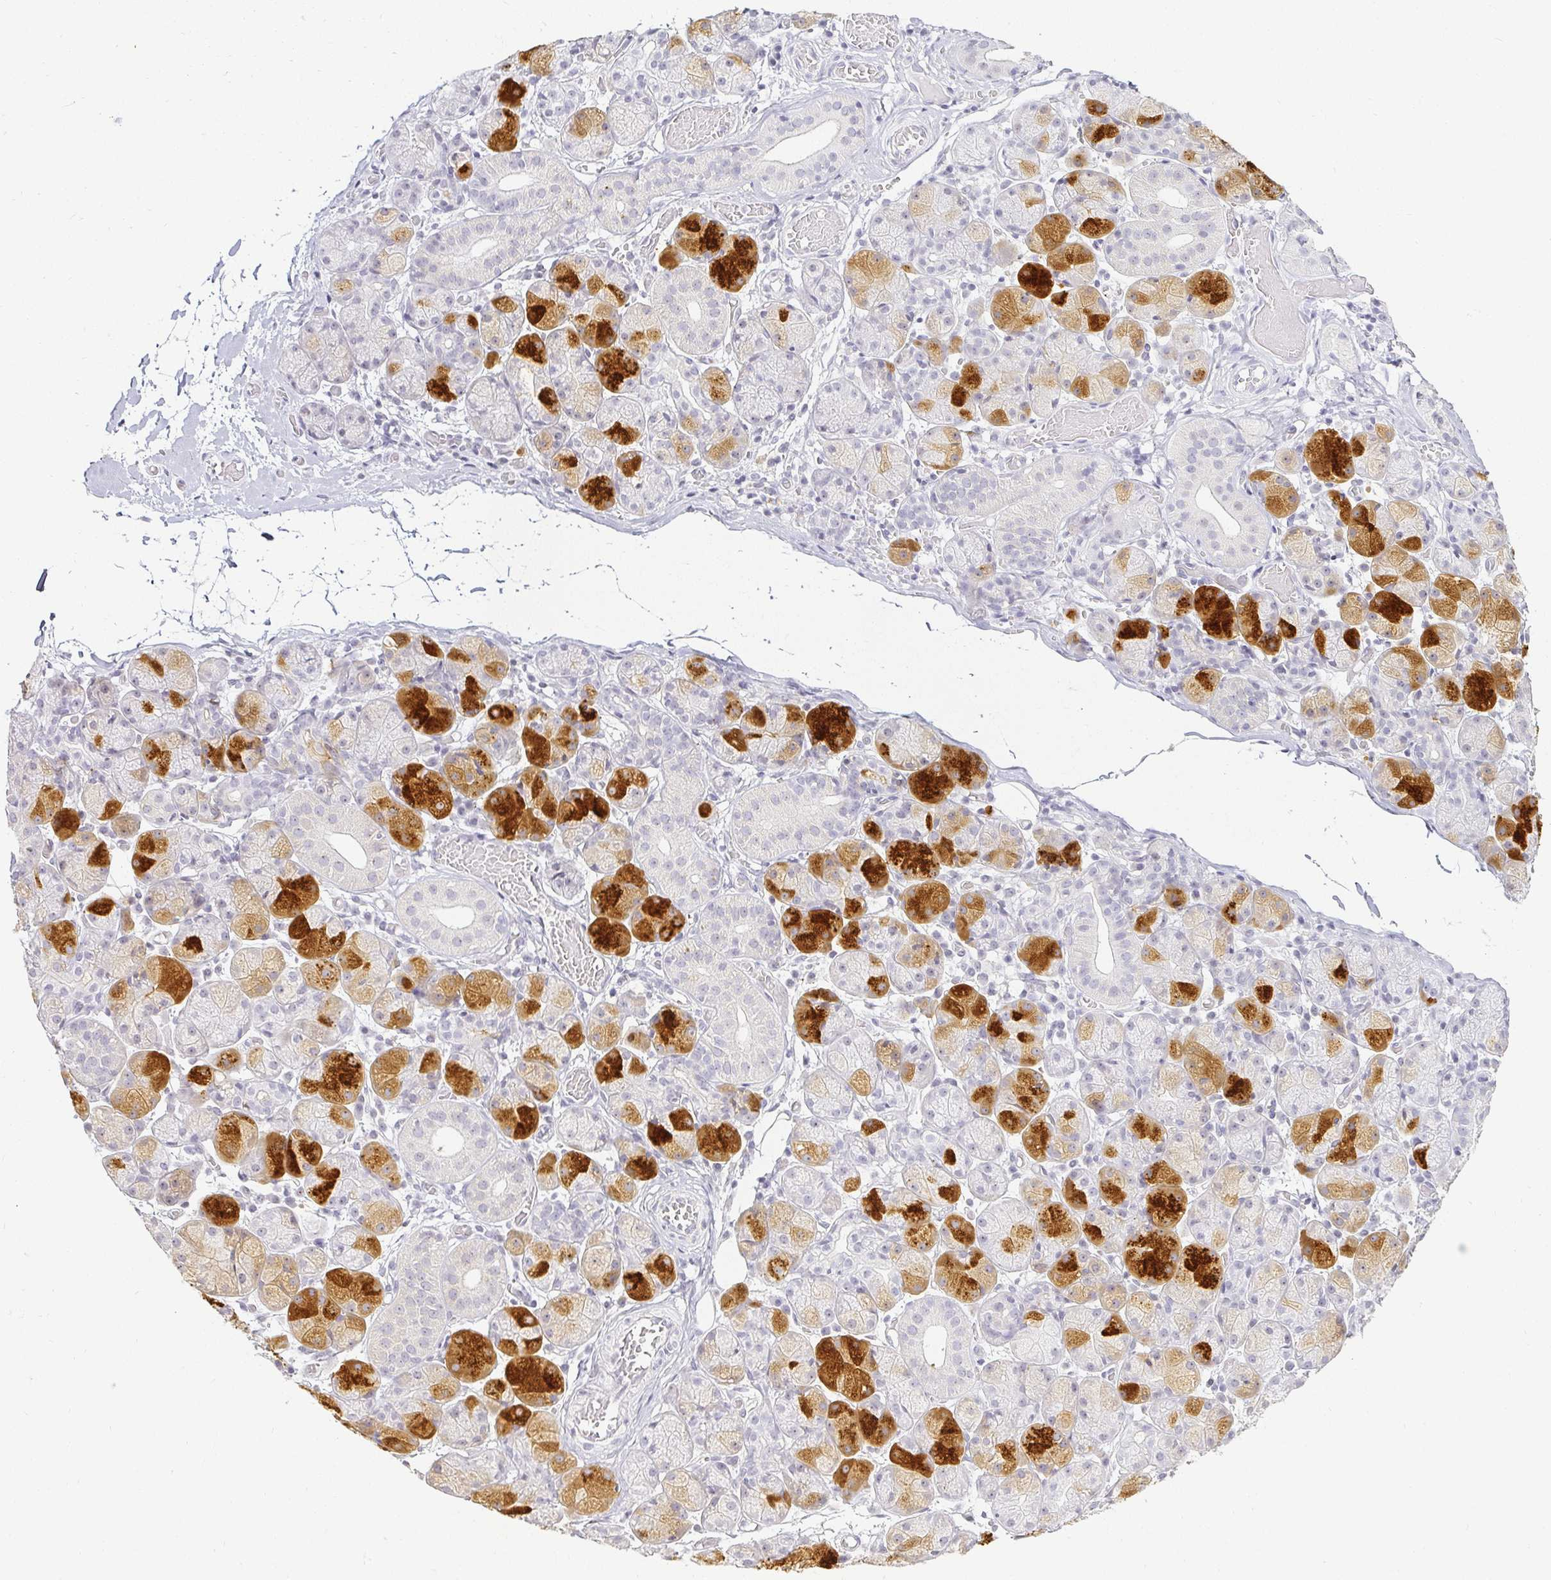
{"staining": {"intensity": "strong", "quantity": "25%-75%", "location": "cytoplasmic/membranous"}, "tissue": "salivary gland", "cell_type": "Glandular cells", "image_type": "normal", "snomed": [{"axis": "morphology", "description": "Normal tissue, NOS"}, {"axis": "topography", "description": "Salivary gland"}], "caption": "This photomicrograph demonstrates benign salivary gland stained with IHC to label a protein in brown. The cytoplasmic/membranous of glandular cells show strong positivity for the protein. Nuclei are counter-stained blue.", "gene": "ACAN", "patient": {"sex": "female", "age": 24}}